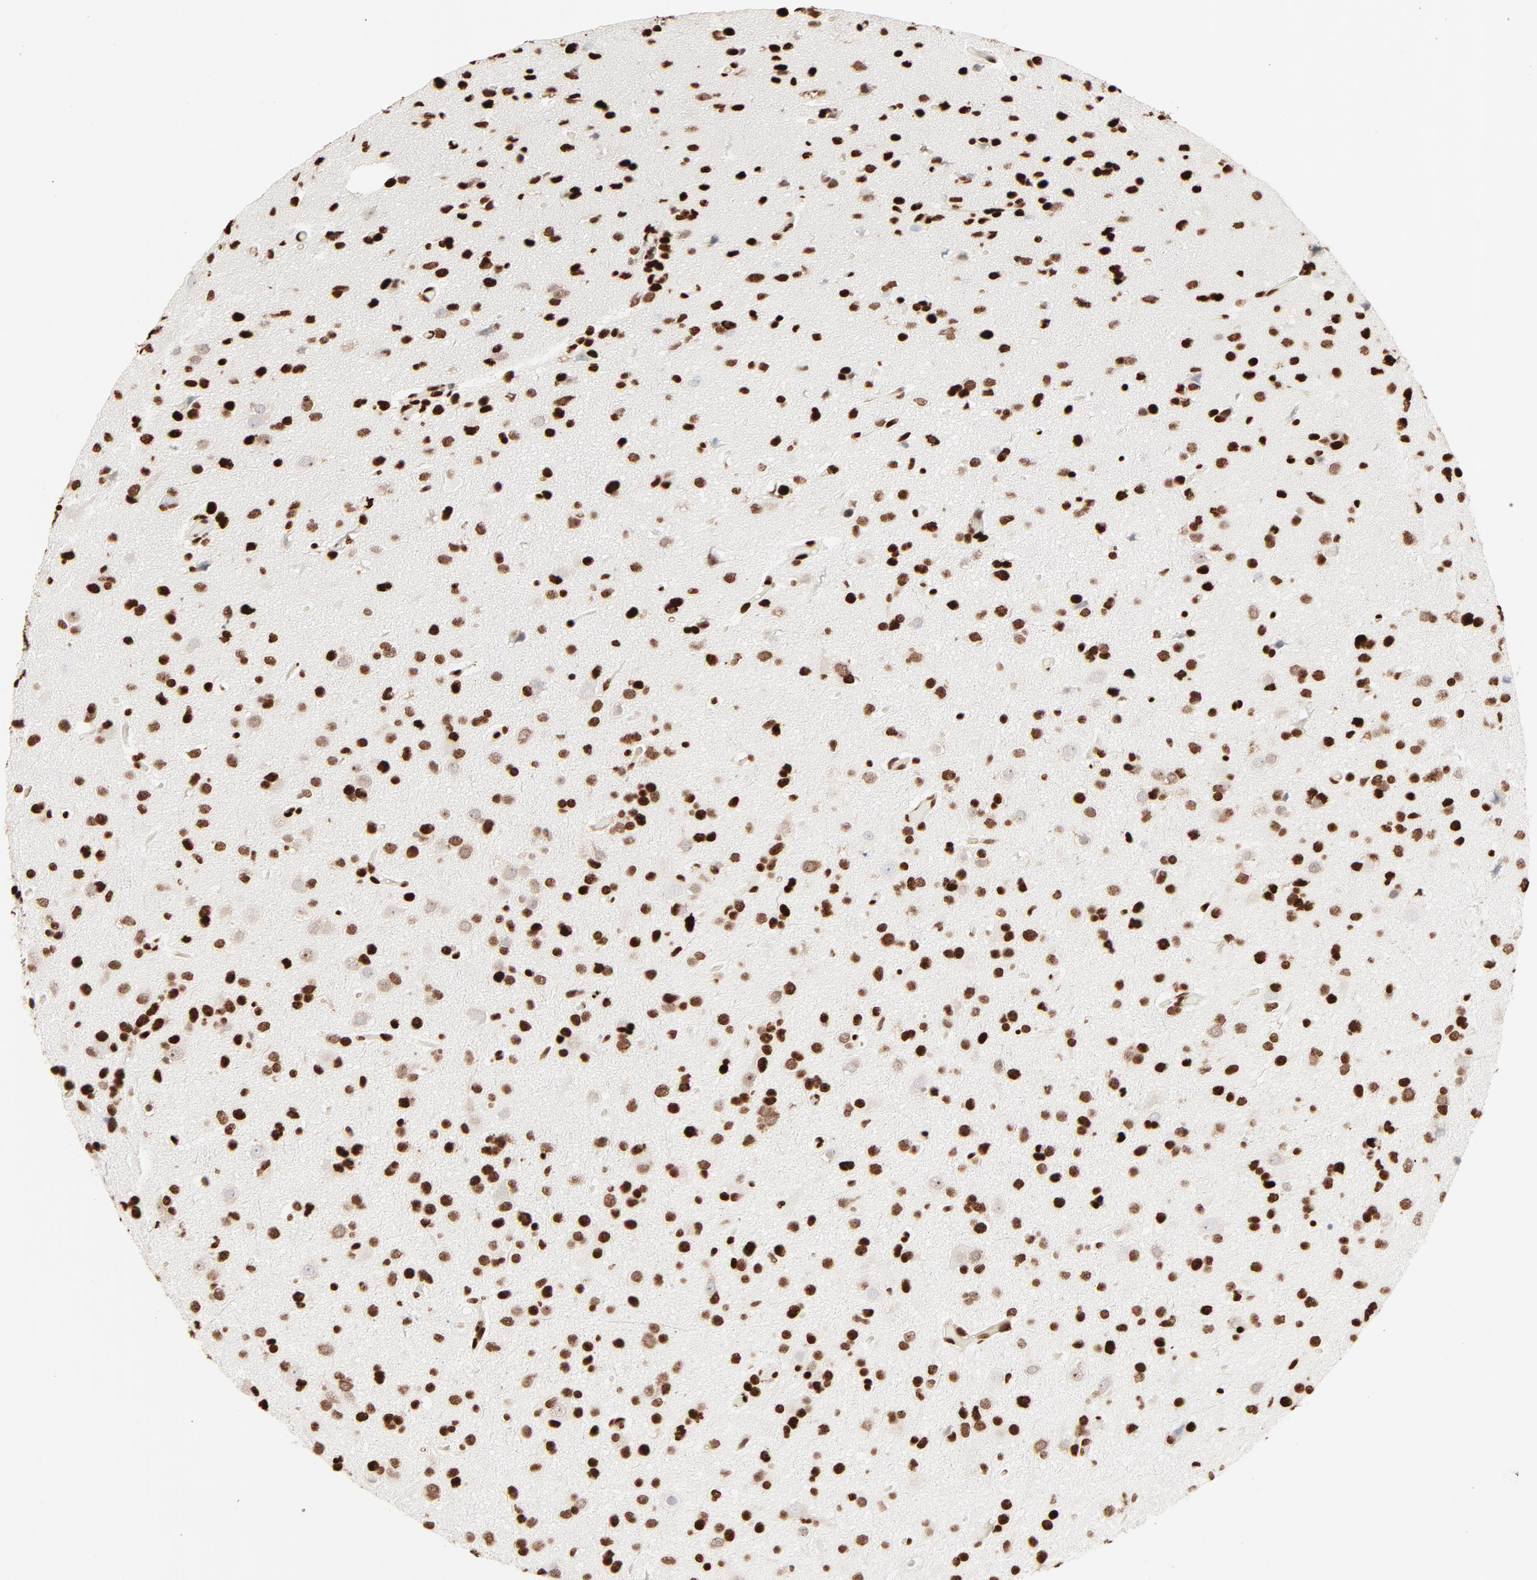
{"staining": {"intensity": "strong", "quantity": ">75%", "location": "nuclear"}, "tissue": "glioma", "cell_type": "Tumor cells", "image_type": "cancer", "snomed": [{"axis": "morphology", "description": "Glioma, malignant, Low grade"}, {"axis": "topography", "description": "Brain"}], "caption": "The photomicrograph exhibits staining of glioma, revealing strong nuclear protein expression (brown color) within tumor cells.", "gene": "HMGB2", "patient": {"sex": "male", "age": 42}}